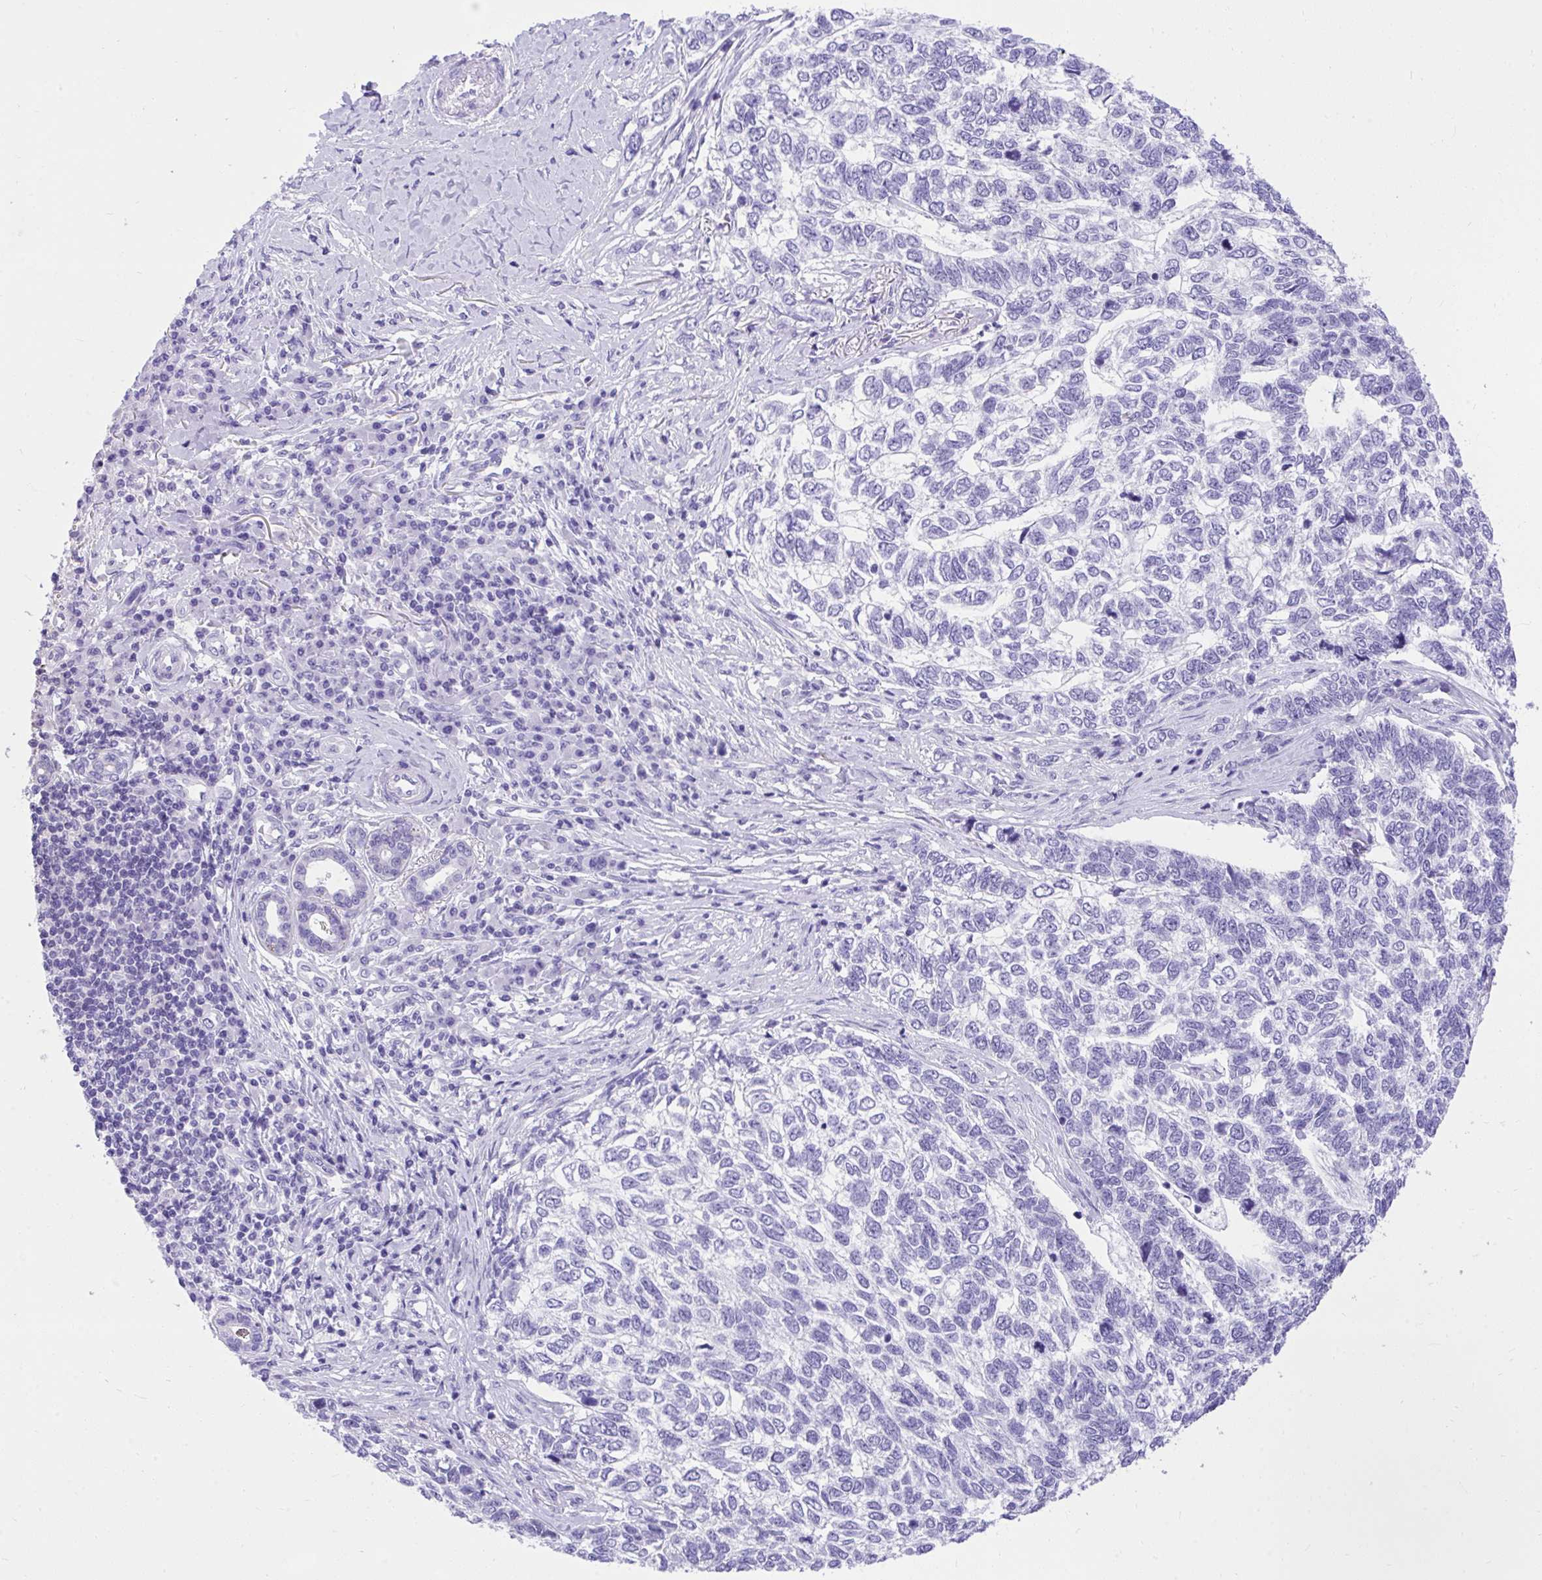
{"staining": {"intensity": "negative", "quantity": "none", "location": "none"}, "tissue": "skin cancer", "cell_type": "Tumor cells", "image_type": "cancer", "snomed": [{"axis": "morphology", "description": "Basal cell carcinoma"}, {"axis": "topography", "description": "Skin"}], "caption": "Immunohistochemical staining of human skin basal cell carcinoma shows no significant staining in tumor cells.", "gene": "KCNN4", "patient": {"sex": "female", "age": 65}}